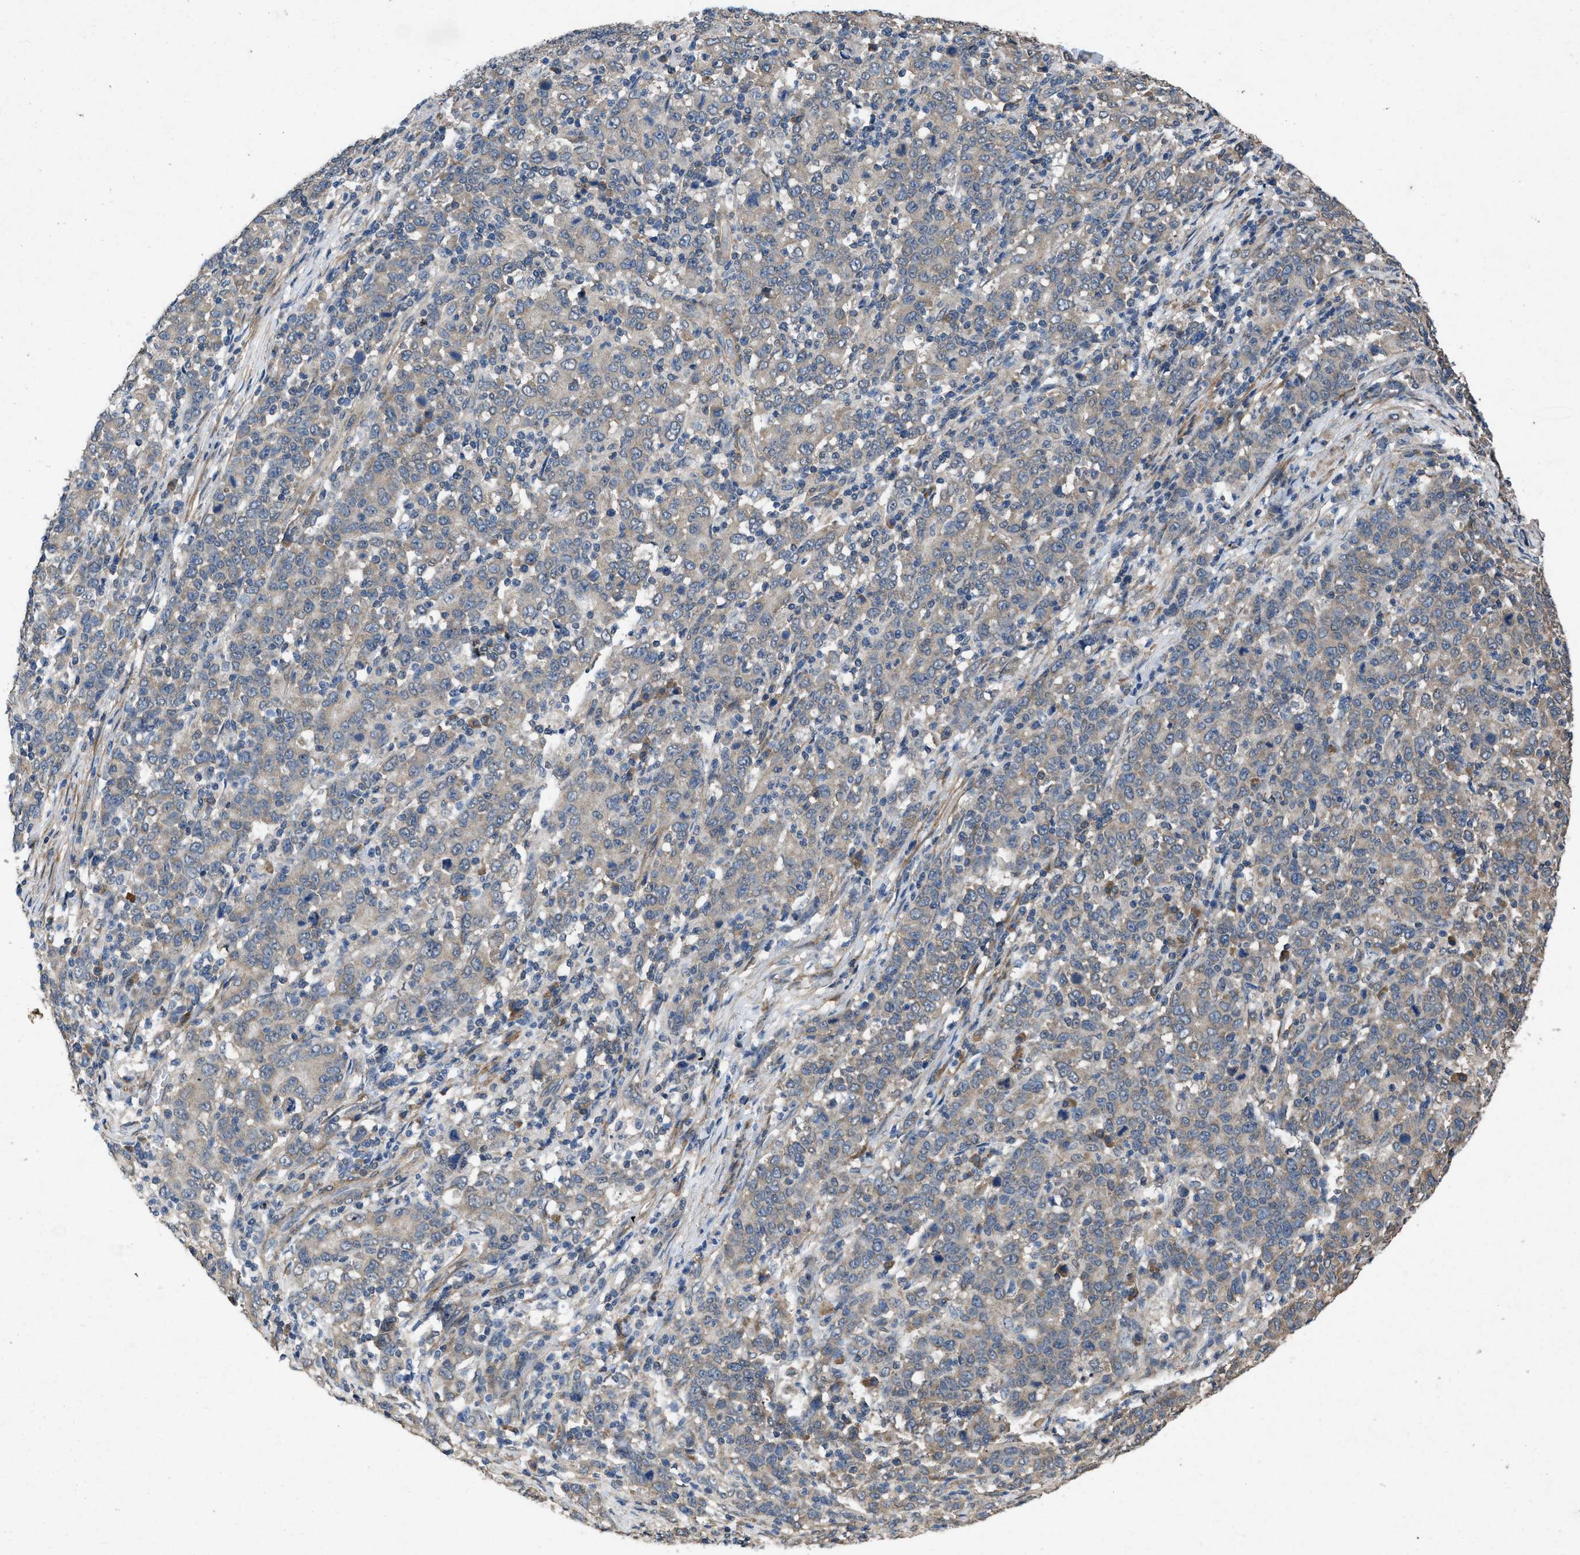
{"staining": {"intensity": "weak", "quantity": "<25%", "location": "cytoplasmic/membranous"}, "tissue": "stomach cancer", "cell_type": "Tumor cells", "image_type": "cancer", "snomed": [{"axis": "morphology", "description": "Adenocarcinoma, NOS"}, {"axis": "topography", "description": "Stomach, upper"}], "caption": "Immunohistochemical staining of adenocarcinoma (stomach) shows no significant expression in tumor cells.", "gene": "ARL6", "patient": {"sex": "male", "age": 69}}